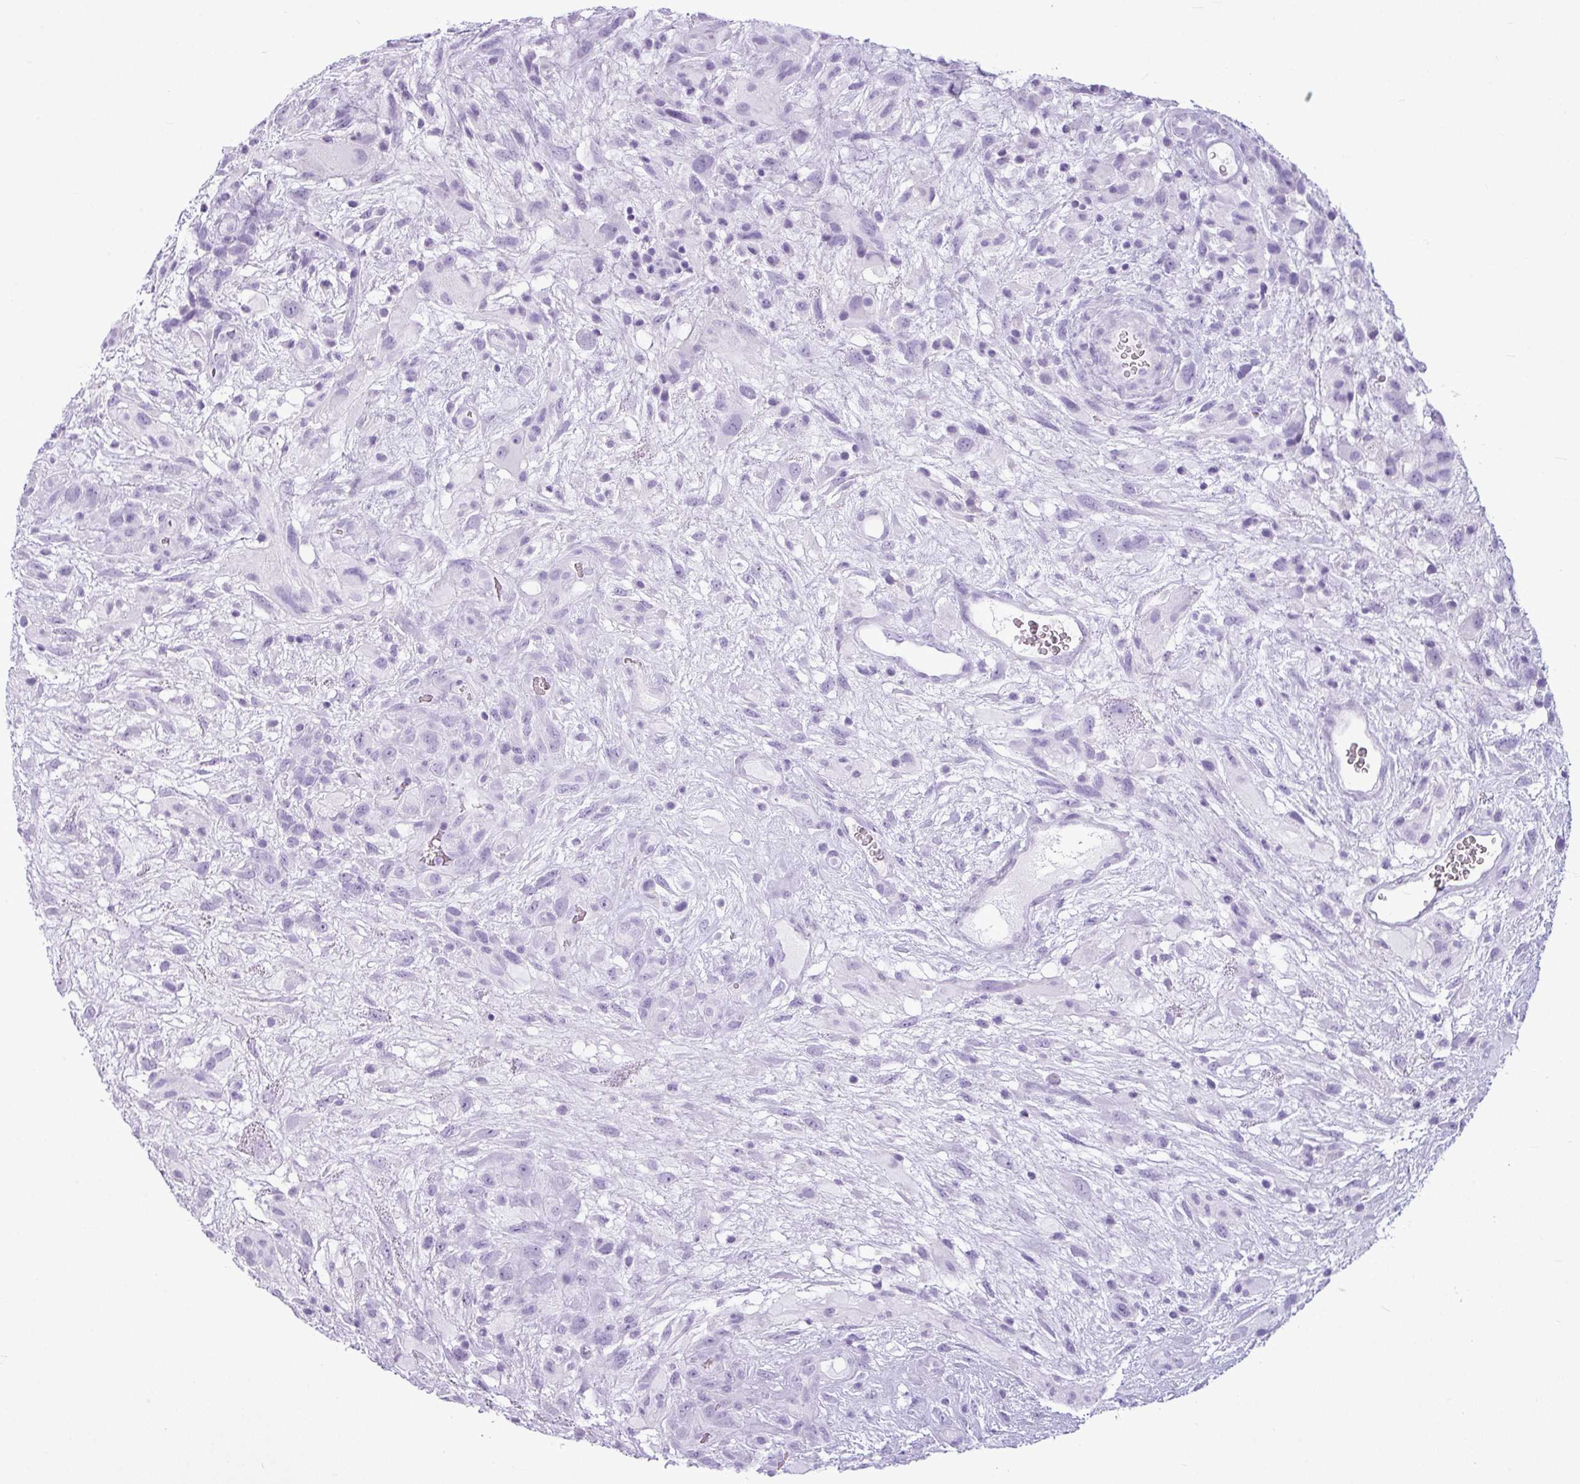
{"staining": {"intensity": "negative", "quantity": "none", "location": "none"}, "tissue": "glioma", "cell_type": "Tumor cells", "image_type": "cancer", "snomed": [{"axis": "morphology", "description": "Glioma, malignant, High grade"}, {"axis": "topography", "description": "Brain"}], "caption": "DAB immunohistochemical staining of malignant glioma (high-grade) displays no significant expression in tumor cells.", "gene": "AMY1B", "patient": {"sex": "male", "age": 61}}